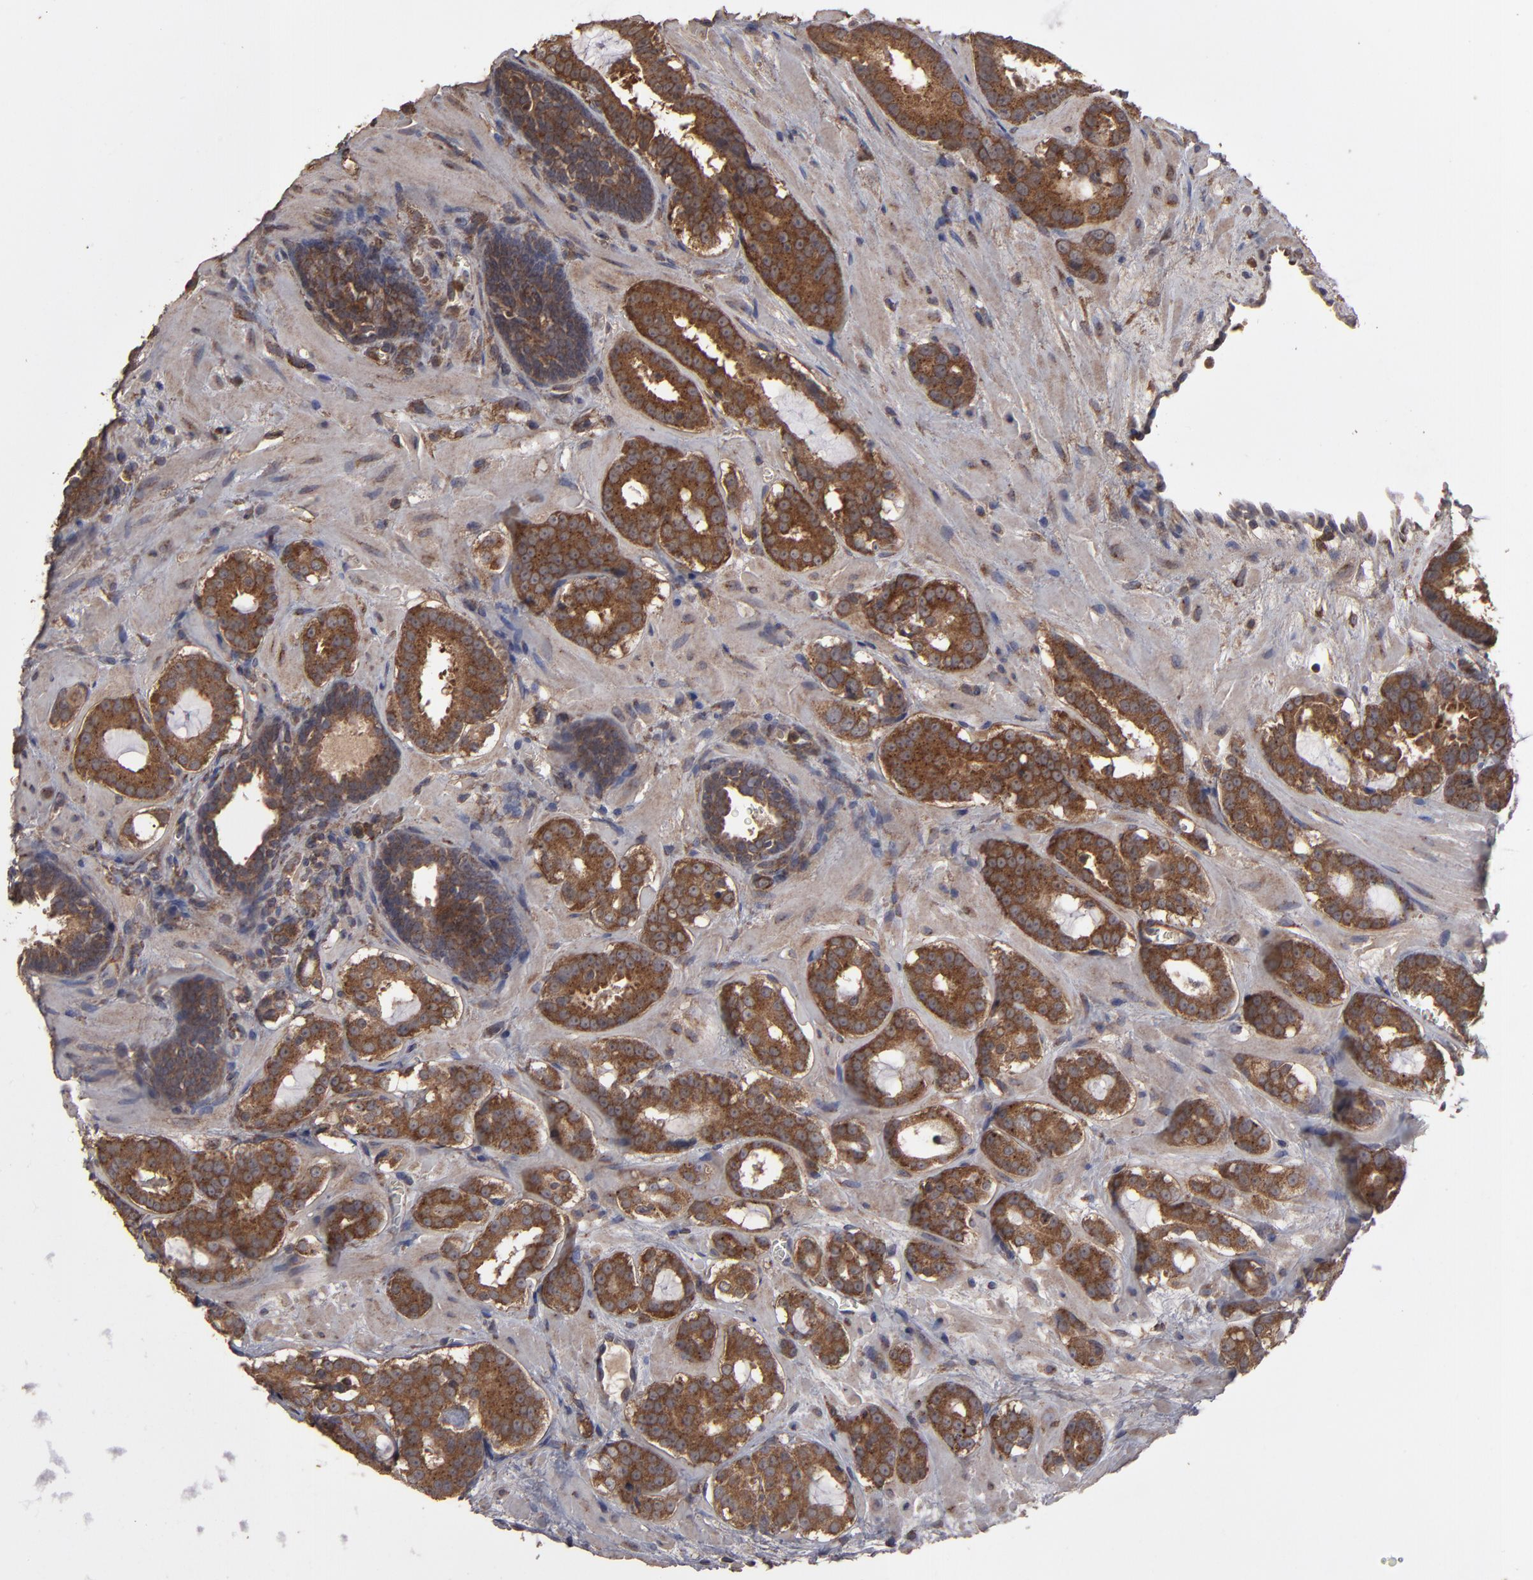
{"staining": {"intensity": "strong", "quantity": ">75%", "location": "cytoplasmic/membranous"}, "tissue": "prostate cancer", "cell_type": "Tumor cells", "image_type": "cancer", "snomed": [{"axis": "morphology", "description": "Adenocarcinoma, Low grade"}, {"axis": "topography", "description": "Prostate"}], "caption": "Brown immunohistochemical staining in human prostate low-grade adenocarcinoma shows strong cytoplasmic/membranous staining in approximately >75% of tumor cells. (DAB IHC, brown staining for protein, blue staining for nuclei).", "gene": "MMP2", "patient": {"sex": "male", "age": 57}}